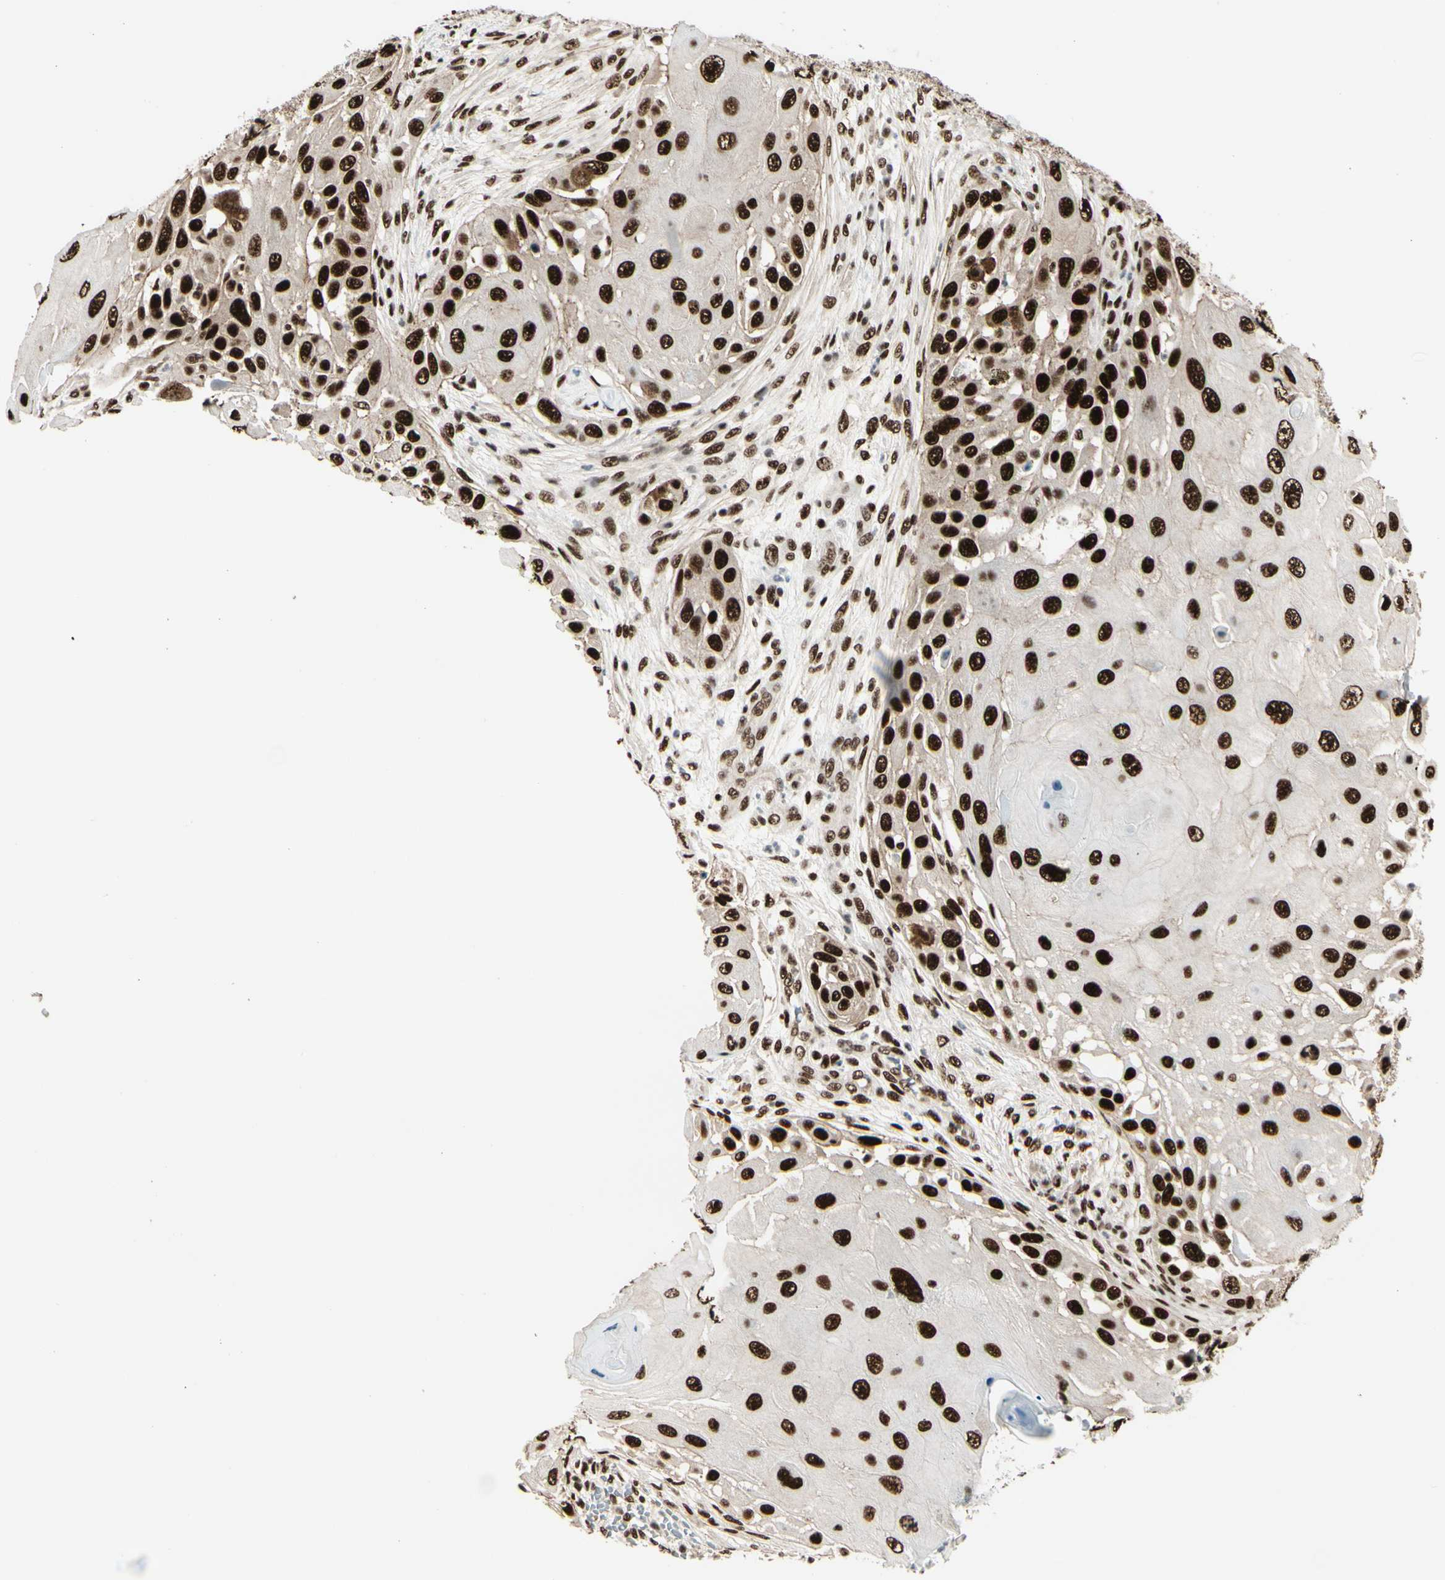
{"staining": {"intensity": "strong", "quantity": ">75%", "location": "nuclear"}, "tissue": "skin cancer", "cell_type": "Tumor cells", "image_type": "cancer", "snomed": [{"axis": "morphology", "description": "Squamous cell carcinoma, NOS"}, {"axis": "topography", "description": "Skin"}], "caption": "High-power microscopy captured an IHC histopathology image of skin squamous cell carcinoma, revealing strong nuclear positivity in about >75% of tumor cells.", "gene": "HEXIM1", "patient": {"sex": "female", "age": 44}}